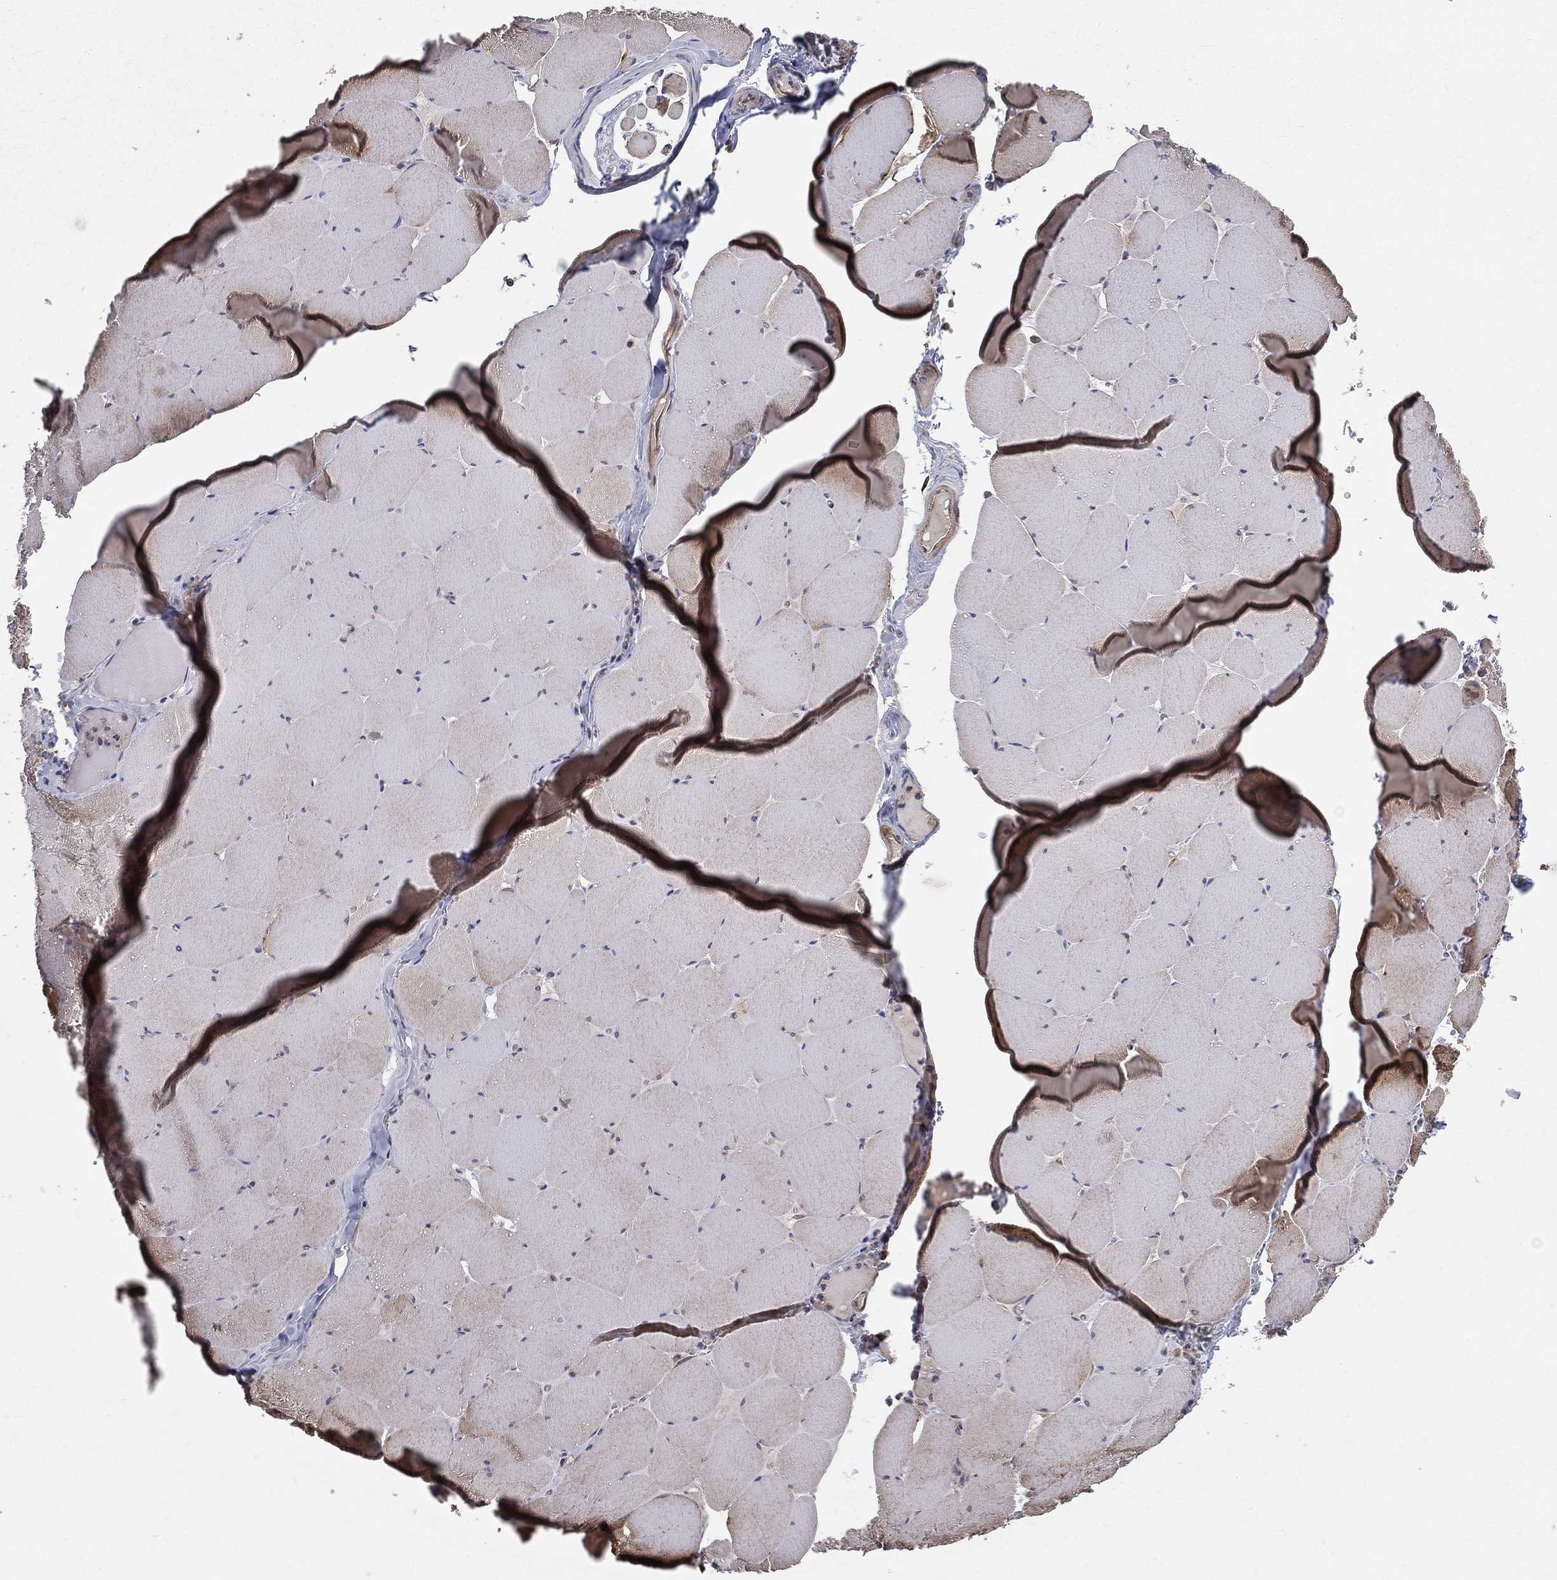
{"staining": {"intensity": "moderate", "quantity": "25%-75%", "location": "cytoplasmic/membranous"}, "tissue": "skeletal muscle", "cell_type": "Myocytes", "image_type": "normal", "snomed": [{"axis": "morphology", "description": "Normal tissue, NOS"}, {"axis": "morphology", "description": "Malignant melanoma, Metastatic site"}, {"axis": "topography", "description": "Skeletal muscle"}], "caption": "Approximately 25%-75% of myocytes in unremarkable skeletal muscle exhibit moderate cytoplasmic/membranous protein staining as visualized by brown immunohistochemical staining.", "gene": "MIX23", "patient": {"sex": "male", "age": 50}}